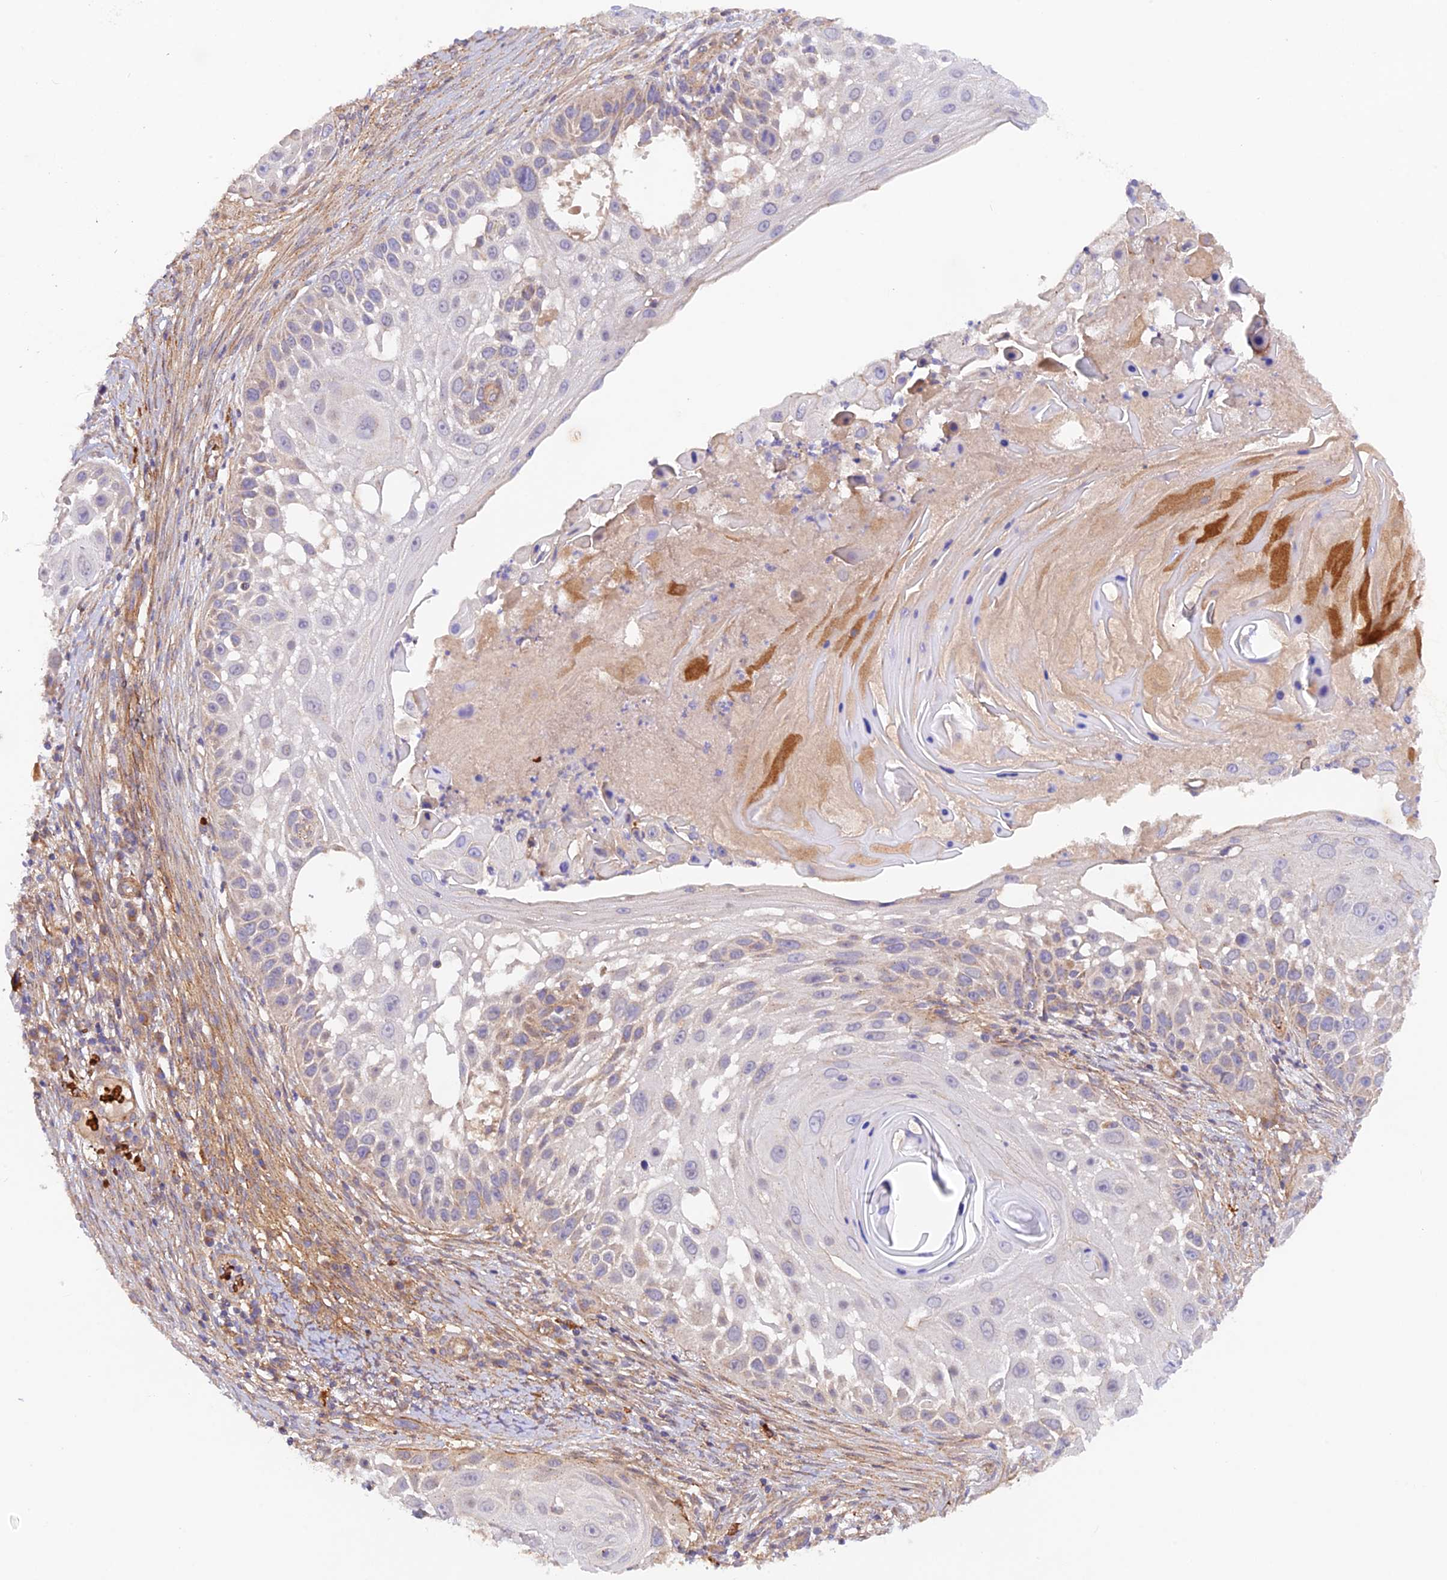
{"staining": {"intensity": "weak", "quantity": "<25%", "location": "cytoplasmic/membranous"}, "tissue": "skin cancer", "cell_type": "Tumor cells", "image_type": "cancer", "snomed": [{"axis": "morphology", "description": "Squamous cell carcinoma, NOS"}, {"axis": "topography", "description": "Skin"}], "caption": "The histopathology image shows no significant expression in tumor cells of skin cancer. (Brightfield microscopy of DAB (3,3'-diaminobenzidine) immunohistochemistry (IHC) at high magnification).", "gene": "WDFY4", "patient": {"sex": "female", "age": 44}}